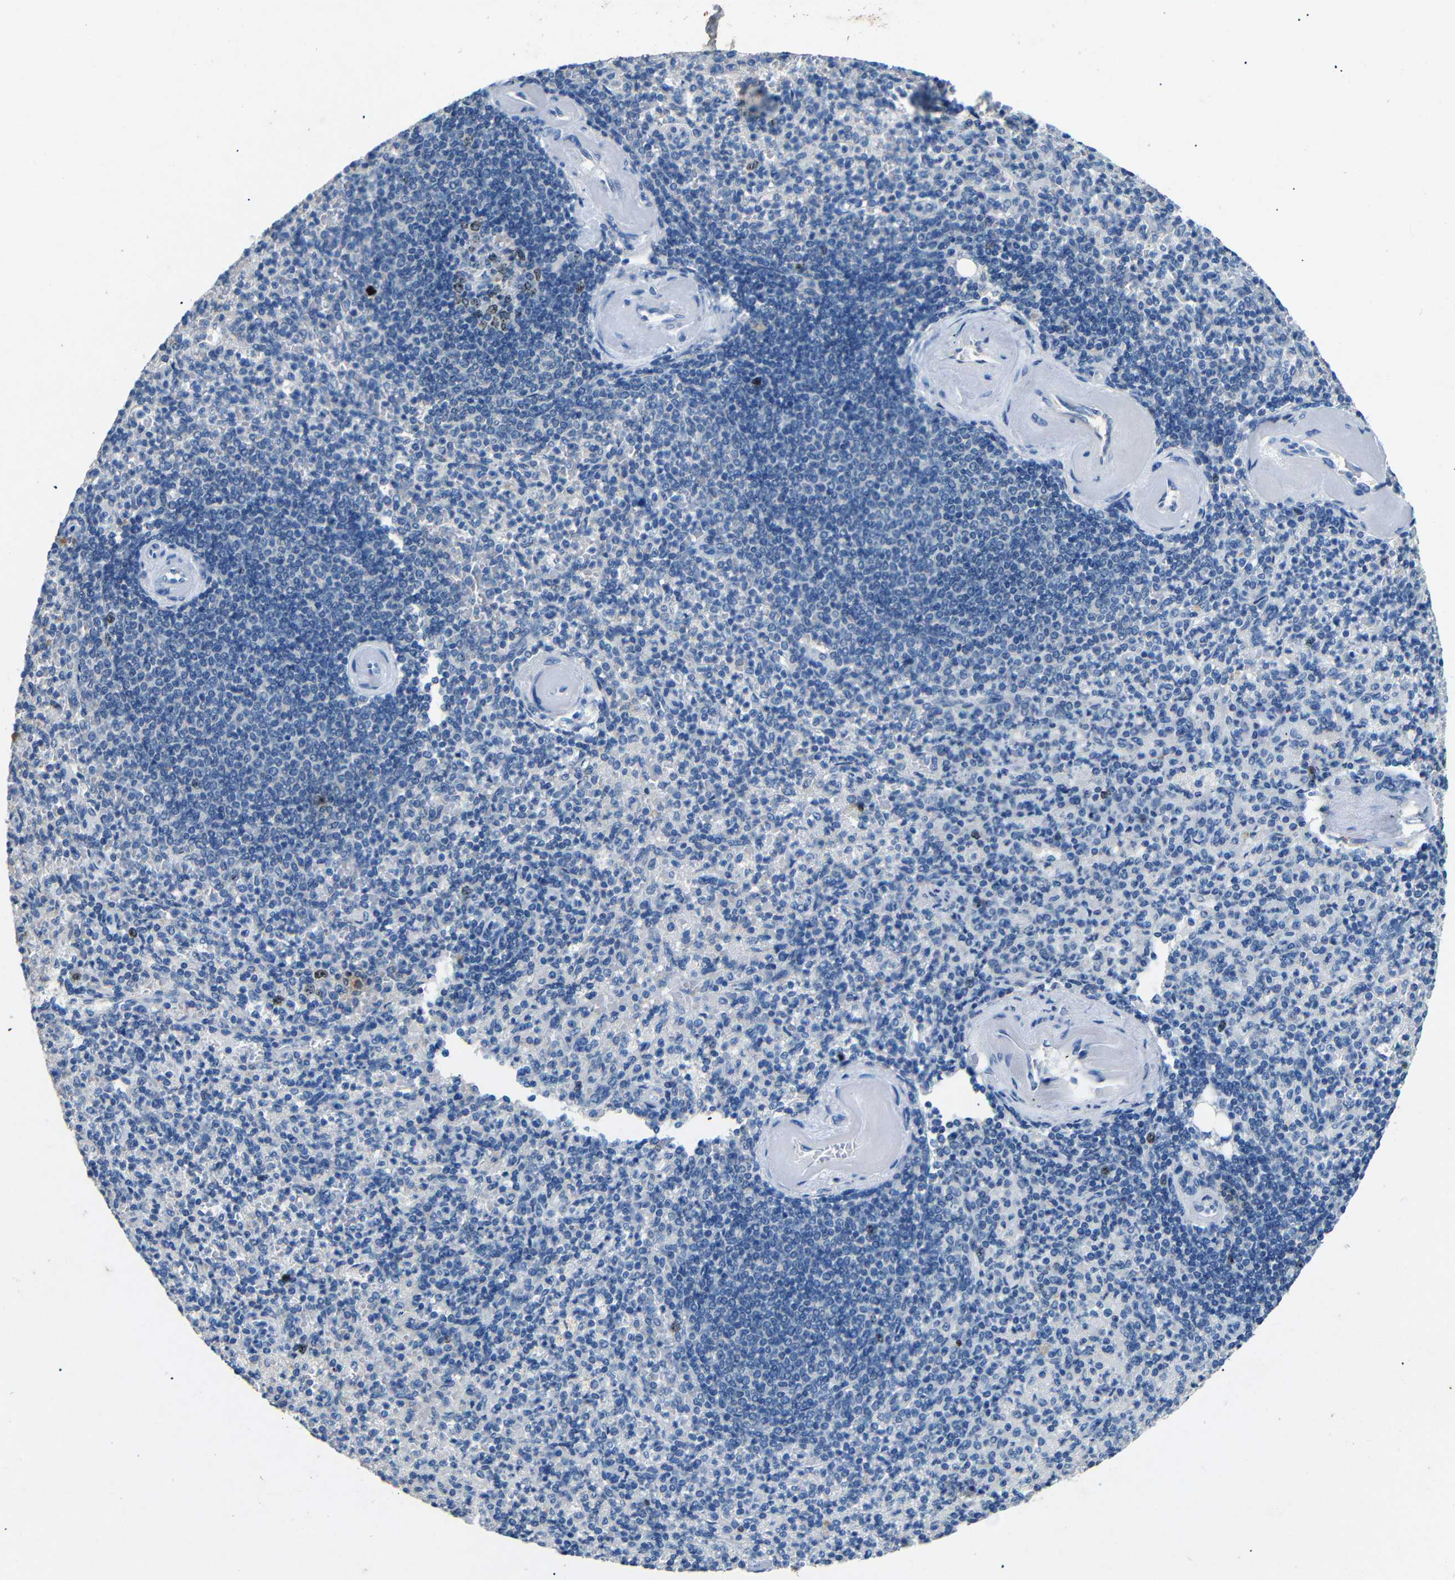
{"staining": {"intensity": "strong", "quantity": "<25%", "location": "nuclear"}, "tissue": "spleen", "cell_type": "Cells in red pulp", "image_type": "normal", "snomed": [{"axis": "morphology", "description": "Normal tissue, NOS"}, {"axis": "topography", "description": "Spleen"}], "caption": "DAB immunohistochemical staining of benign spleen shows strong nuclear protein positivity in about <25% of cells in red pulp. Immunohistochemistry stains the protein of interest in brown and the nuclei are stained blue.", "gene": "INCENP", "patient": {"sex": "female", "age": 74}}